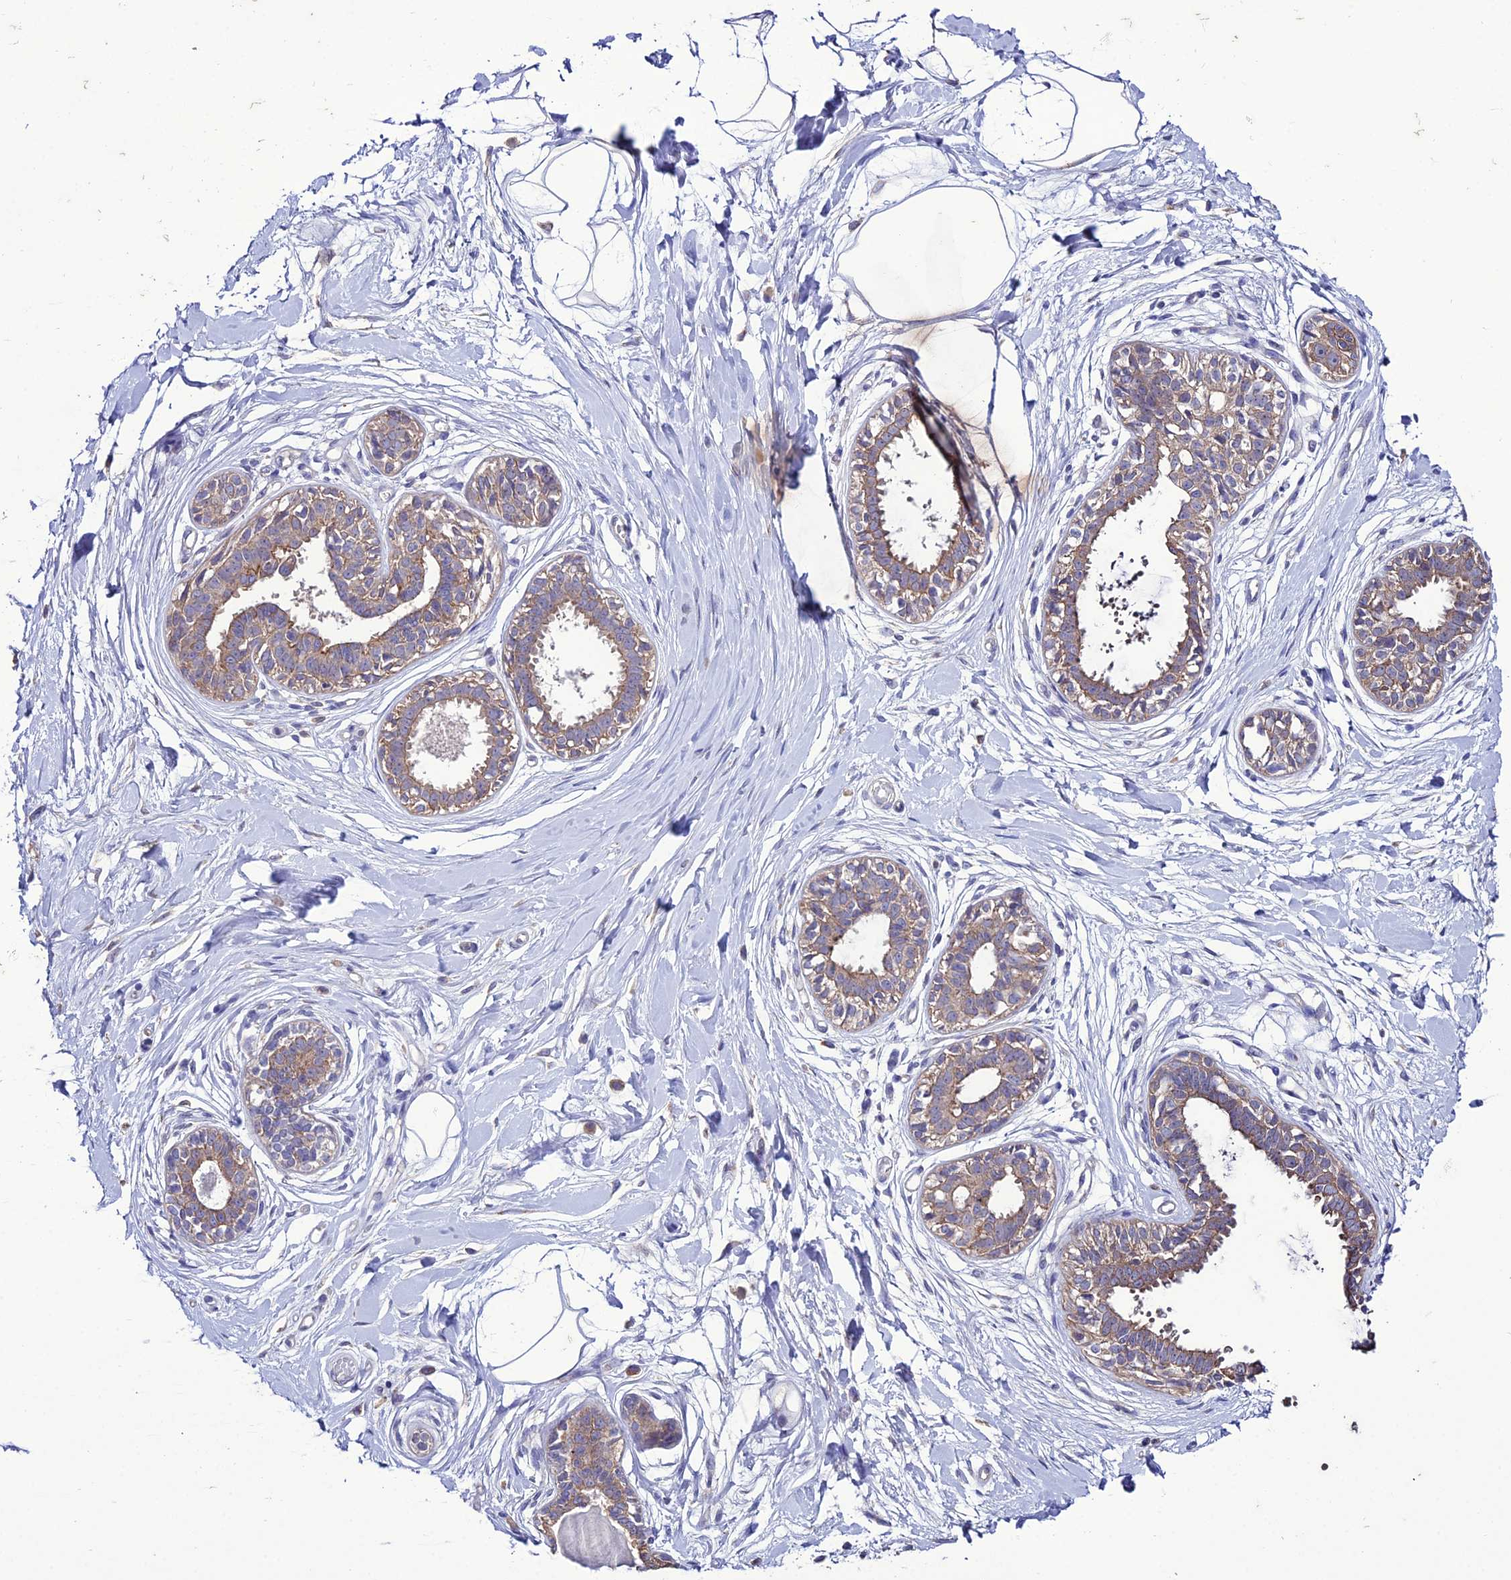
{"staining": {"intensity": "negative", "quantity": "none", "location": "none"}, "tissue": "breast", "cell_type": "Adipocytes", "image_type": "normal", "snomed": [{"axis": "morphology", "description": "Normal tissue, NOS"}, {"axis": "topography", "description": "Breast"}], "caption": "This histopathology image is of benign breast stained with immunohistochemistry to label a protein in brown with the nuclei are counter-stained blue. There is no positivity in adipocytes.", "gene": "HOGA1", "patient": {"sex": "female", "age": 45}}